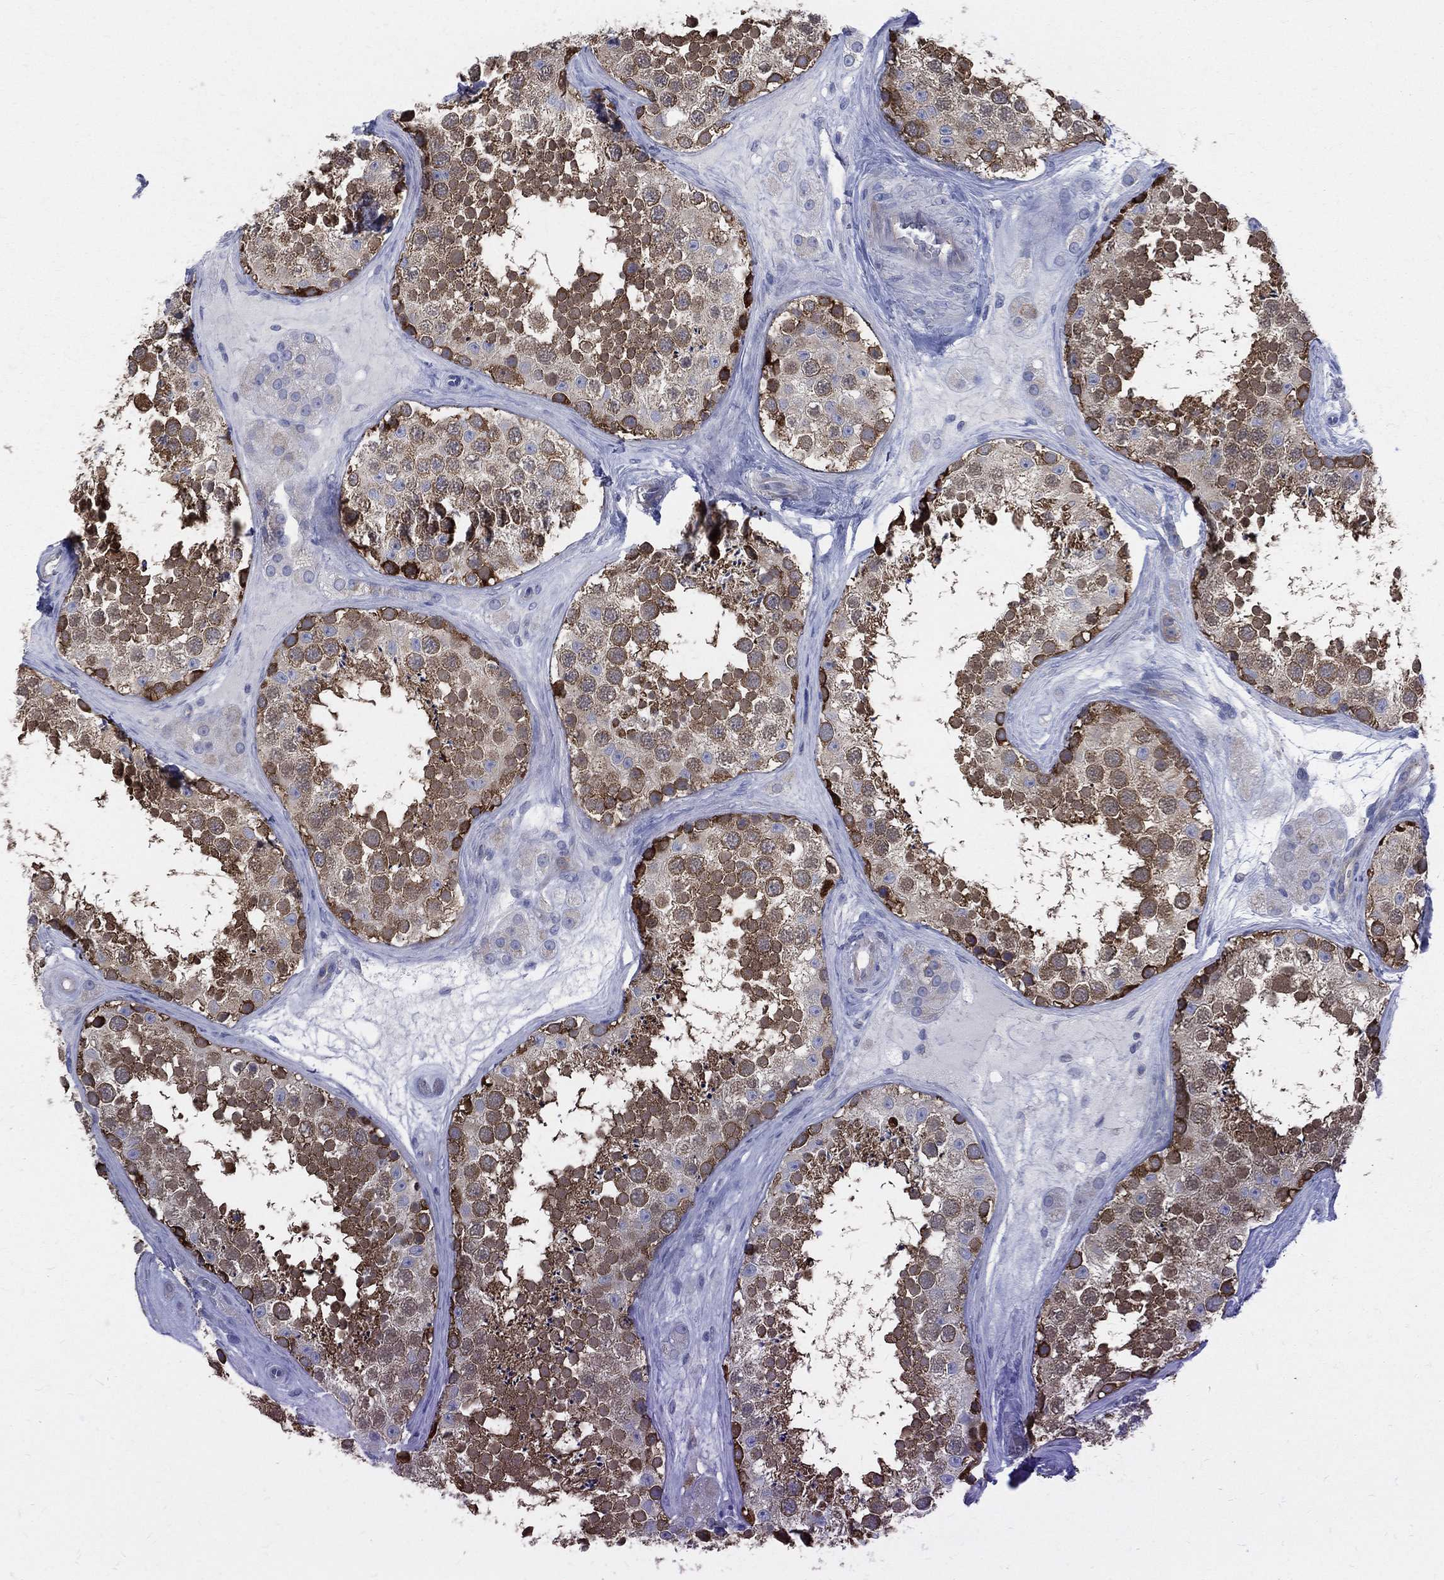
{"staining": {"intensity": "strong", "quantity": "25%-75%", "location": "cytoplasmic/membranous"}, "tissue": "testis", "cell_type": "Cells in seminiferous ducts", "image_type": "normal", "snomed": [{"axis": "morphology", "description": "Normal tissue, NOS"}, {"axis": "topography", "description": "Testis"}], "caption": "A micrograph of human testis stained for a protein demonstrates strong cytoplasmic/membranous brown staining in cells in seminiferous ducts.", "gene": "POMZP3", "patient": {"sex": "male", "age": 41}}